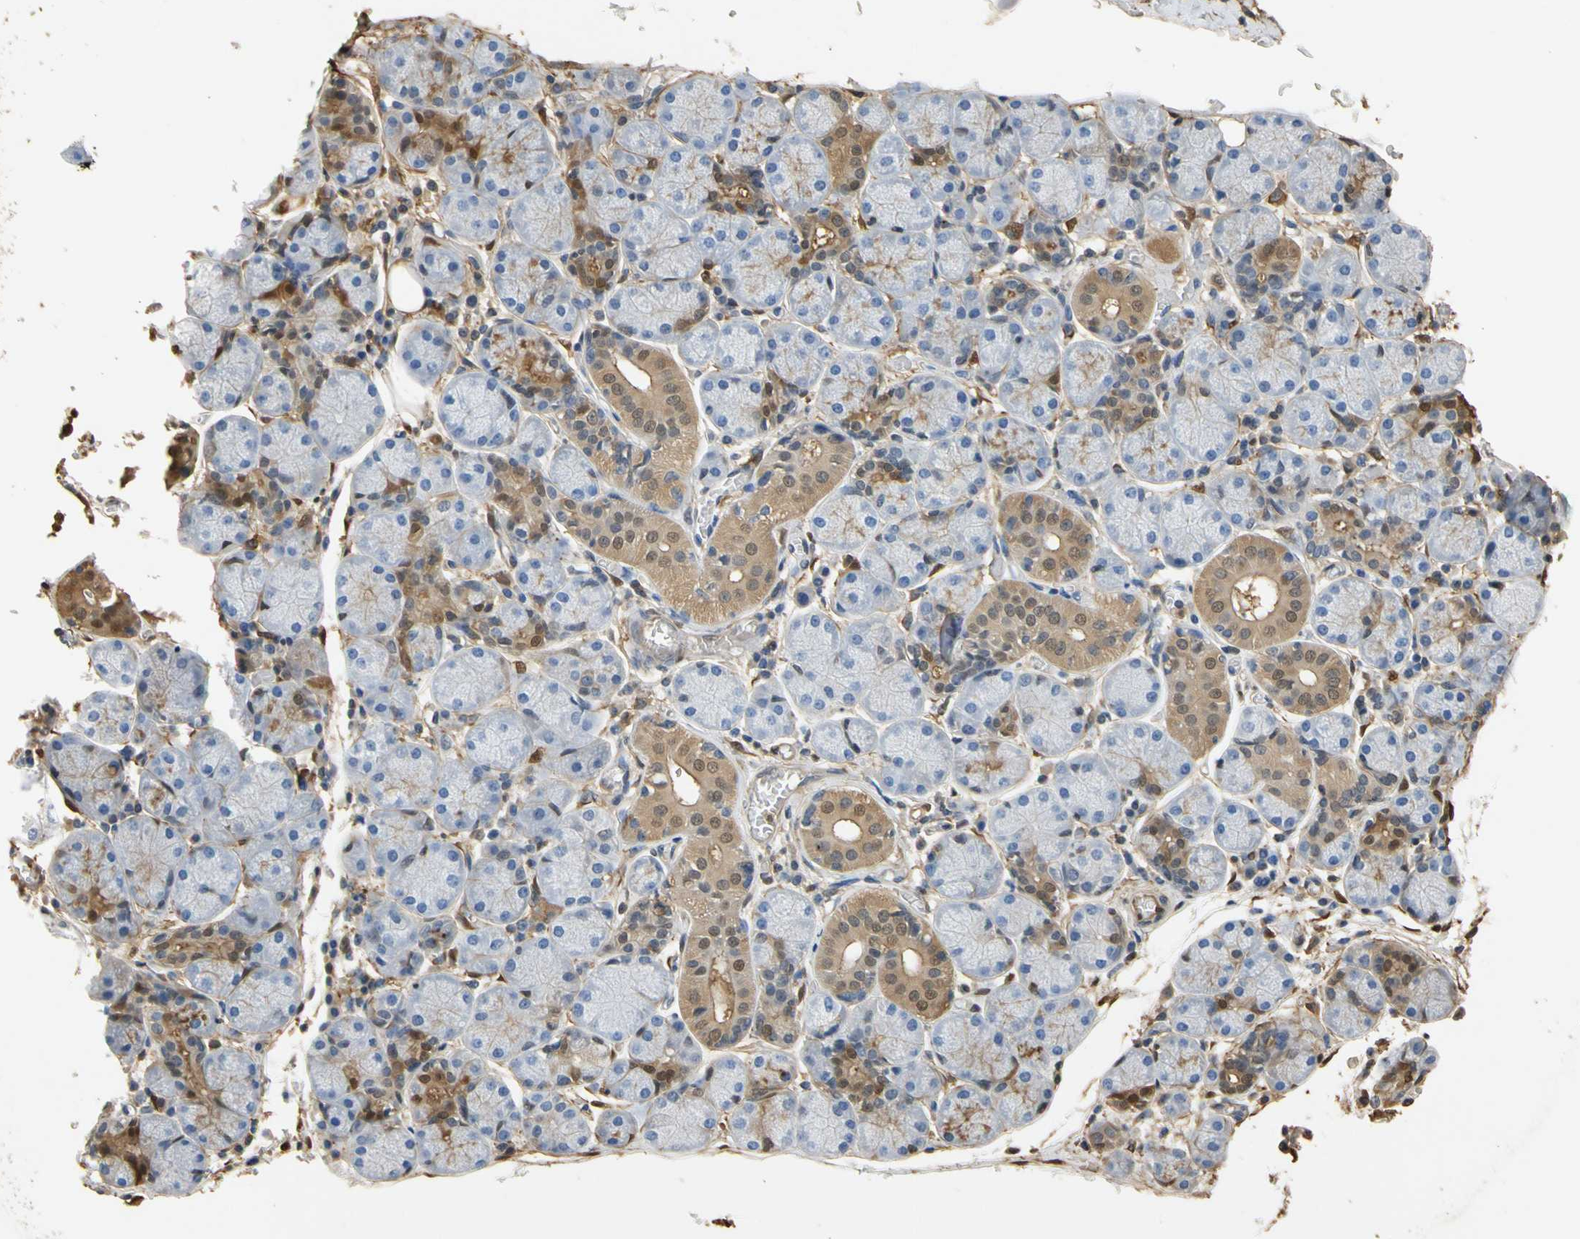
{"staining": {"intensity": "moderate", "quantity": "<25%", "location": "cytoplasmic/membranous,nuclear"}, "tissue": "salivary gland", "cell_type": "Glandular cells", "image_type": "normal", "snomed": [{"axis": "morphology", "description": "Normal tissue, NOS"}, {"axis": "topography", "description": "Salivary gland"}], "caption": "The image shows a brown stain indicating the presence of a protein in the cytoplasmic/membranous,nuclear of glandular cells in salivary gland. Using DAB (3,3'-diaminobenzidine) (brown) and hematoxylin (blue) stains, captured at high magnification using brightfield microscopy.", "gene": "S100A6", "patient": {"sex": "female", "age": 24}}